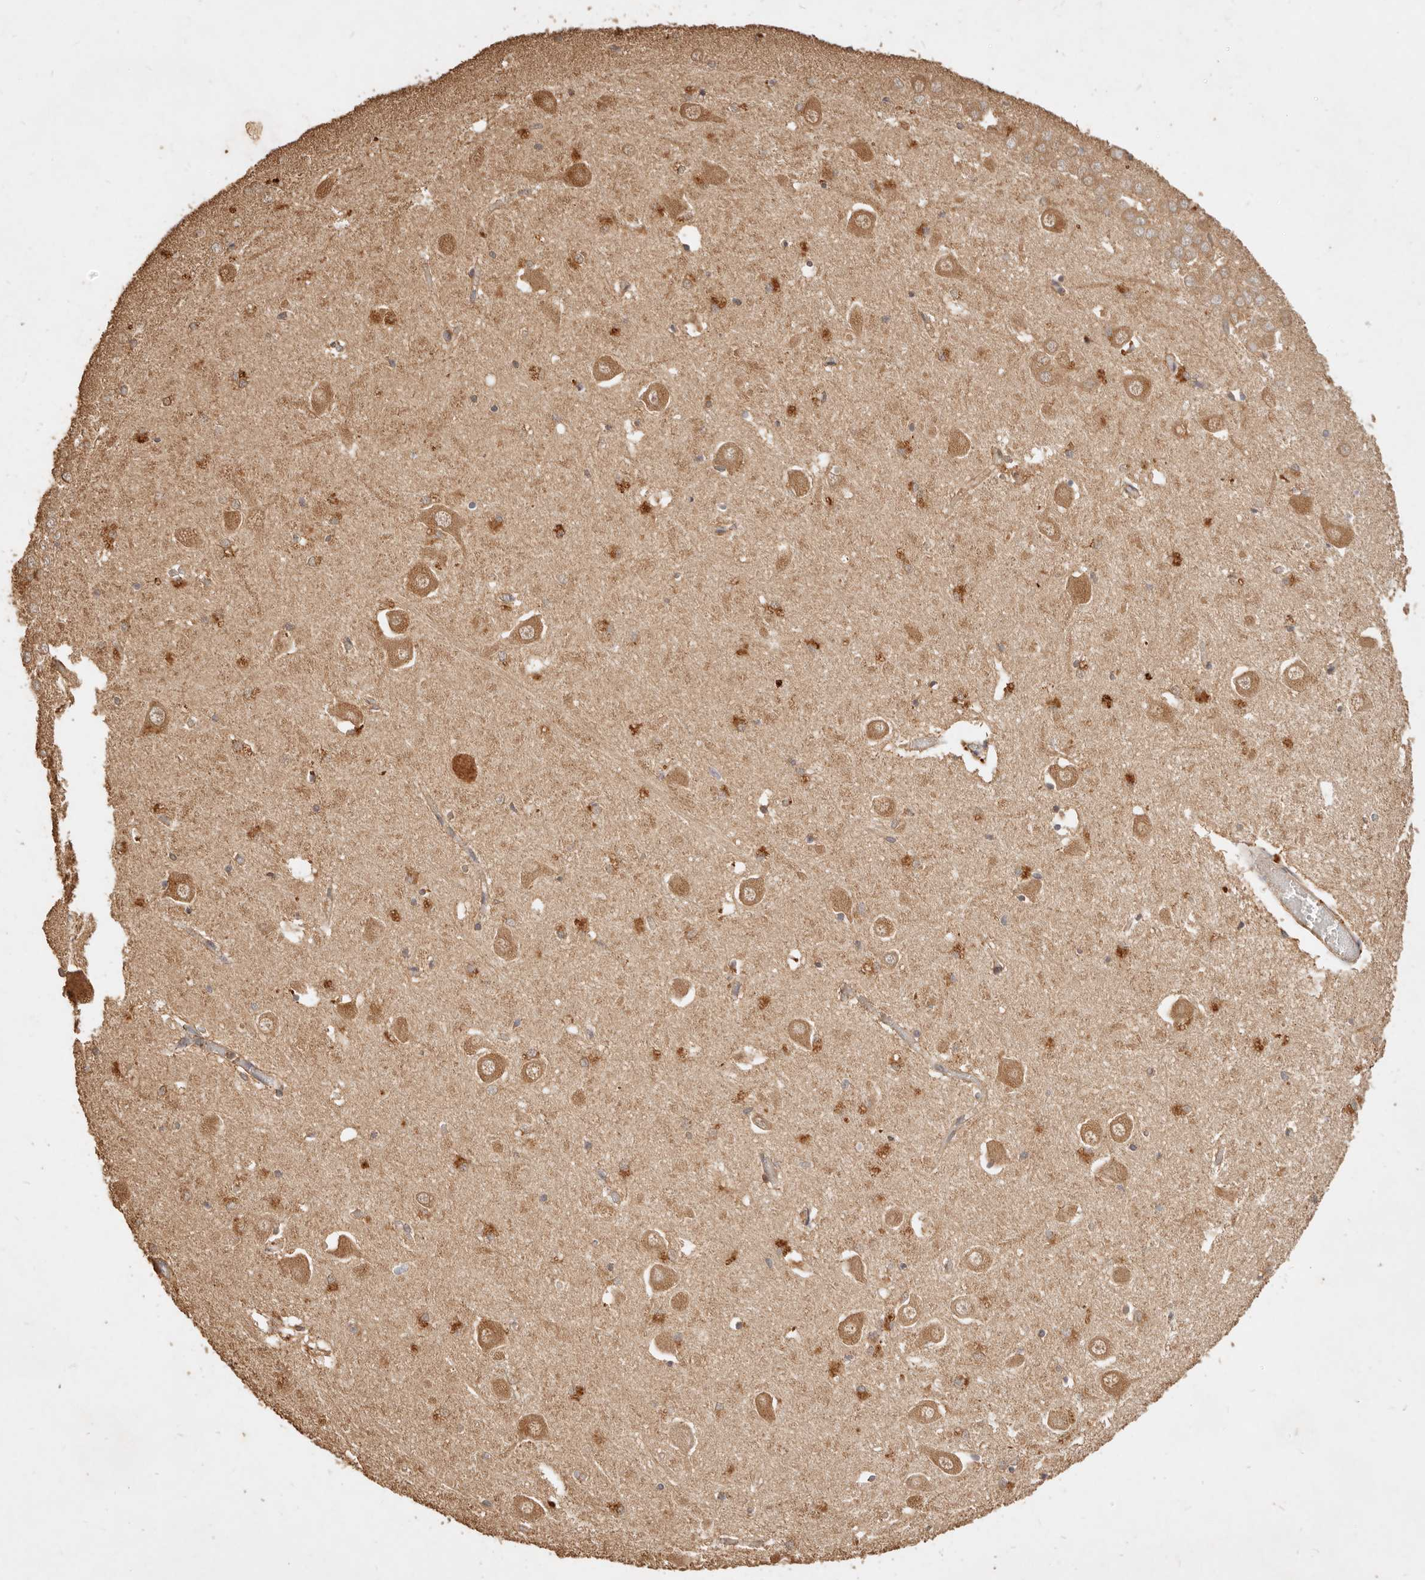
{"staining": {"intensity": "moderate", "quantity": "25%-75%", "location": "cytoplasmic/membranous"}, "tissue": "hippocampus", "cell_type": "Glial cells", "image_type": "normal", "snomed": [{"axis": "morphology", "description": "Normal tissue, NOS"}, {"axis": "topography", "description": "Hippocampus"}], "caption": "A micrograph of hippocampus stained for a protein exhibits moderate cytoplasmic/membranous brown staining in glial cells.", "gene": "FAM180B", "patient": {"sex": "male", "age": 70}}